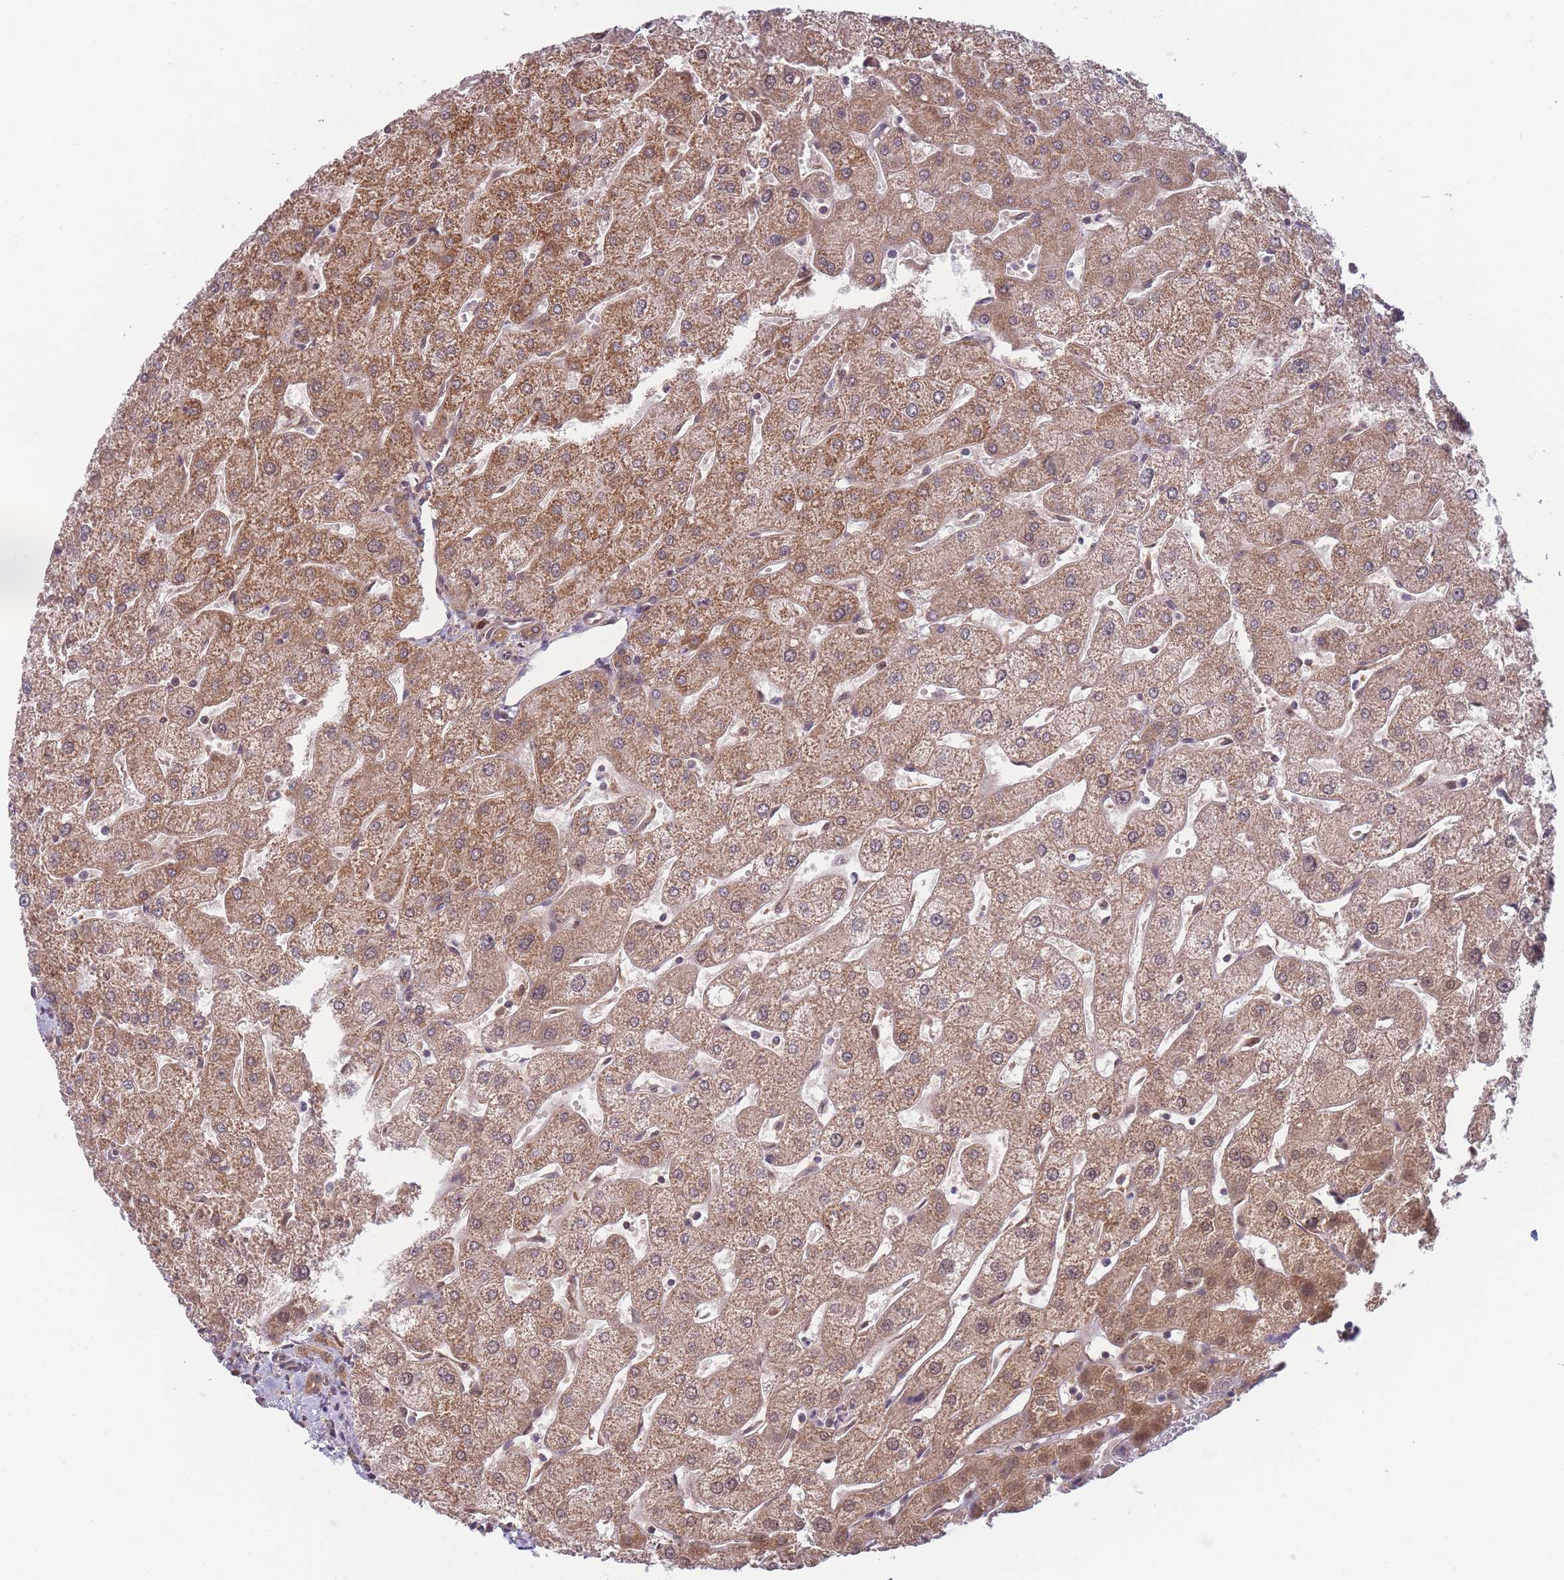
{"staining": {"intensity": "moderate", "quantity": ">75%", "location": "cytoplasmic/membranous"}, "tissue": "liver", "cell_type": "Cholangiocytes", "image_type": "normal", "snomed": [{"axis": "morphology", "description": "Normal tissue, NOS"}, {"axis": "topography", "description": "Liver"}], "caption": "Immunohistochemistry image of benign liver stained for a protein (brown), which reveals medium levels of moderate cytoplasmic/membranous expression in about >75% of cholangiocytes.", "gene": "NSFL1C", "patient": {"sex": "male", "age": 67}}